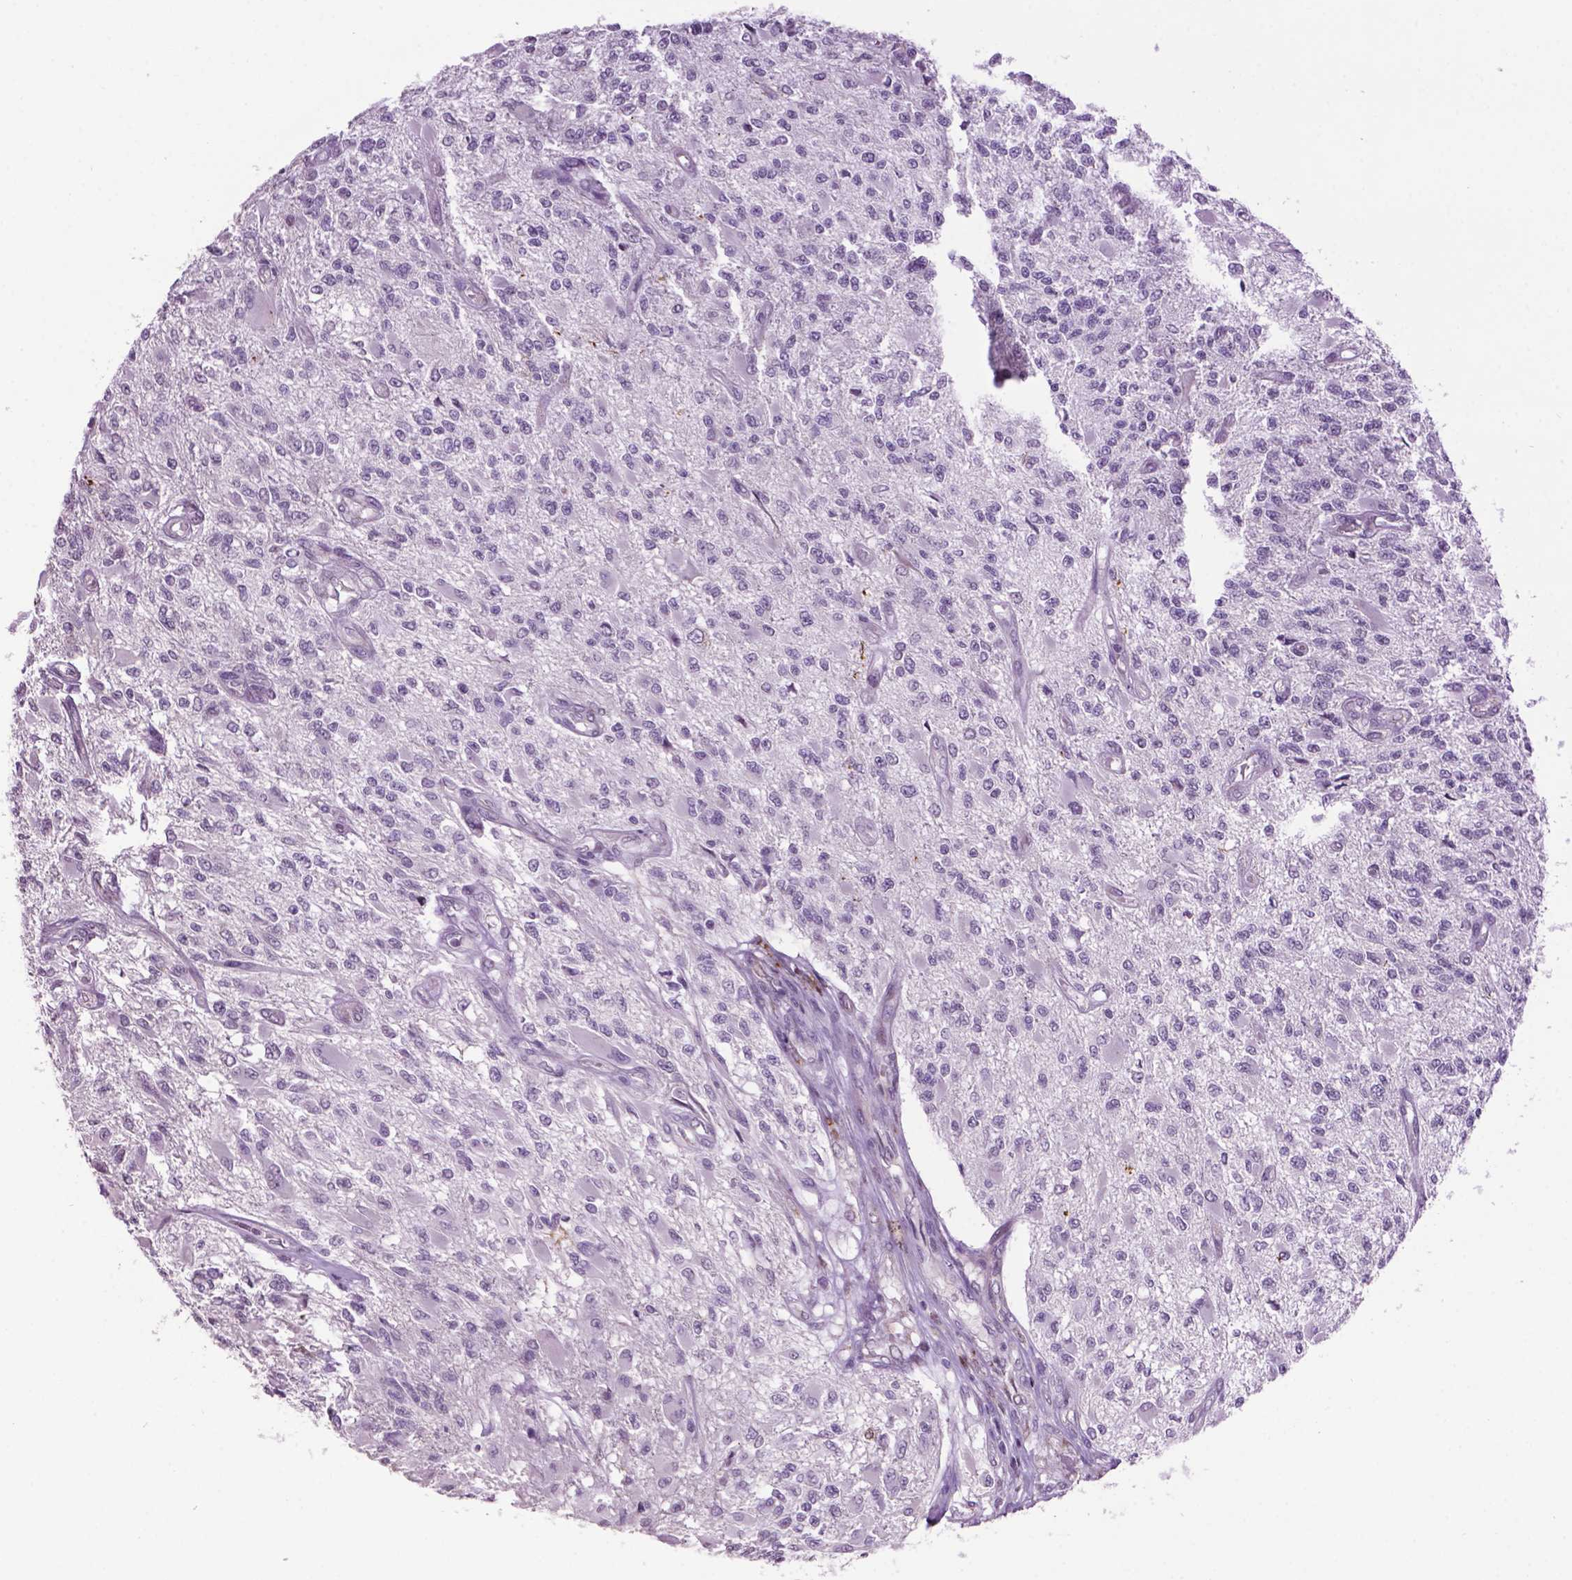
{"staining": {"intensity": "negative", "quantity": "none", "location": "none"}, "tissue": "glioma", "cell_type": "Tumor cells", "image_type": "cancer", "snomed": [{"axis": "morphology", "description": "Glioma, malignant, High grade"}, {"axis": "topography", "description": "Brain"}], "caption": "Tumor cells are negative for protein expression in human malignant glioma (high-grade).", "gene": "TH", "patient": {"sex": "female", "age": 63}}